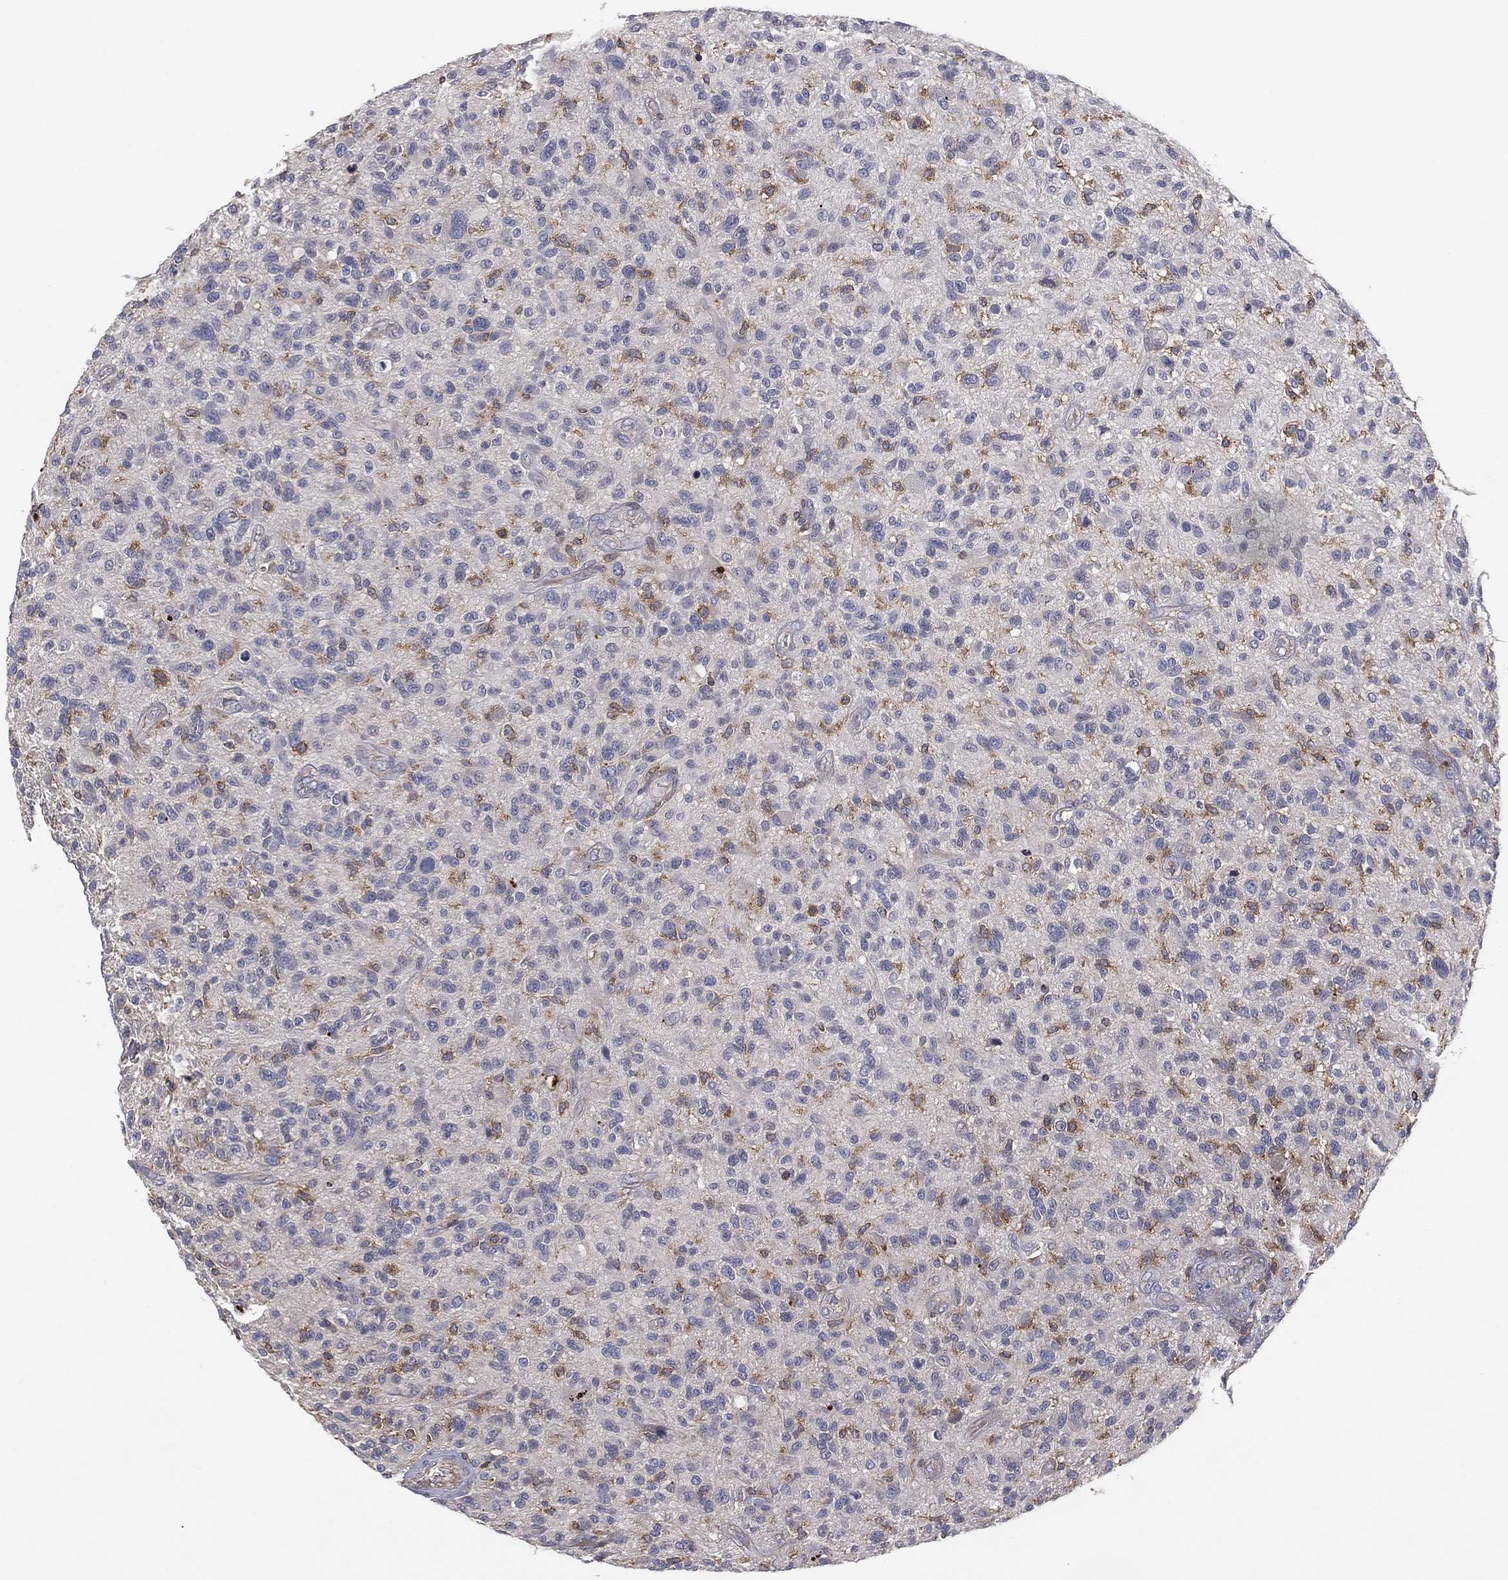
{"staining": {"intensity": "moderate", "quantity": "<25%", "location": "cytoplasmic/membranous"}, "tissue": "glioma", "cell_type": "Tumor cells", "image_type": "cancer", "snomed": [{"axis": "morphology", "description": "Glioma, malignant, High grade"}, {"axis": "topography", "description": "Brain"}], "caption": "The image demonstrates immunohistochemical staining of malignant glioma (high-grade). There is moderate cytoplasmic/membranous staining is identified in about <25% of tumor cells.", "gene": "DOCK8", "patient": {"sex": "male", "age": 47}}